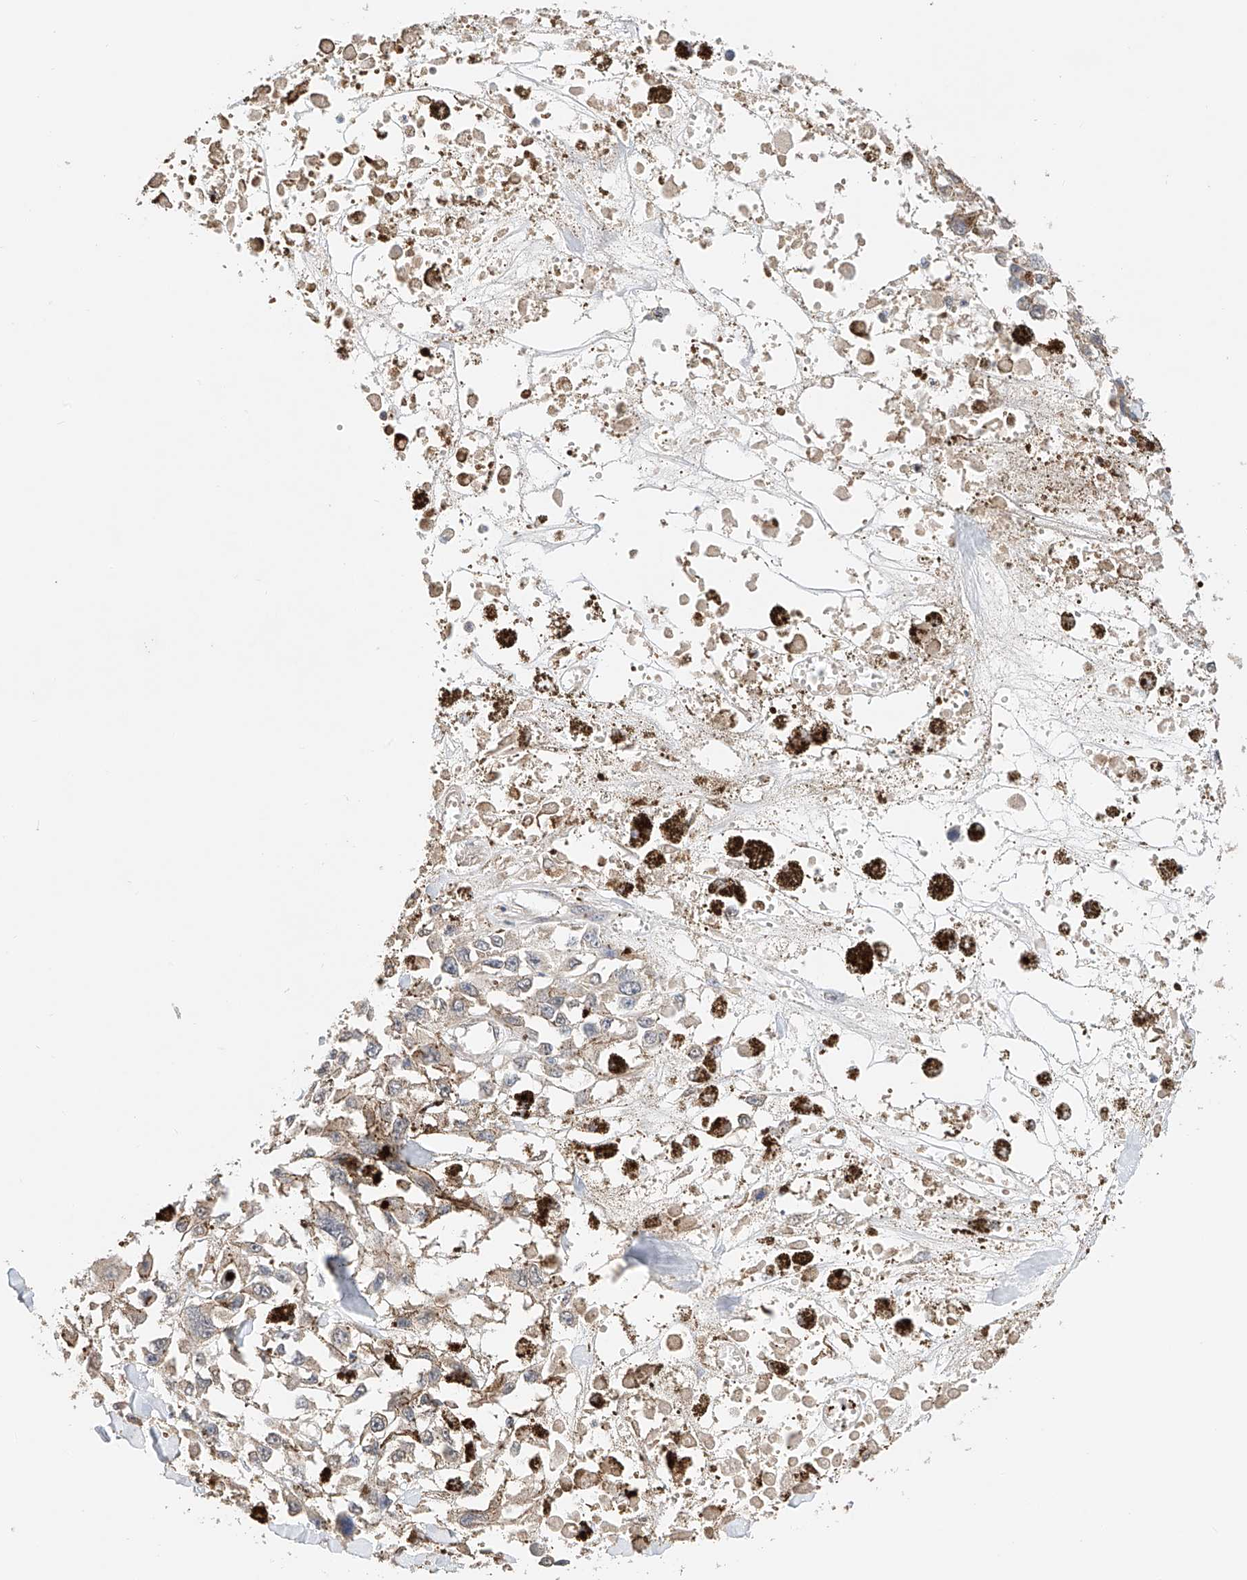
{"staining": {"intensity": "negative", "quantity": "none", "location": "none"}, "tissue": "melanoma", "cell_type": "Tumor cells", "image_type": "cancer", "snomed": [{"axis": "morphology", "description": "Malignant melanoma, Metastatic site"}, {"axis": "topography", "description": "Lymph node"}], "caption": "Protein analysis of malignant melanoma (metastatic site) demonstrates no significant staining in tumor cells.", "gene": "ZFHX2", "patient": {"sex": "male", "age": 59}}